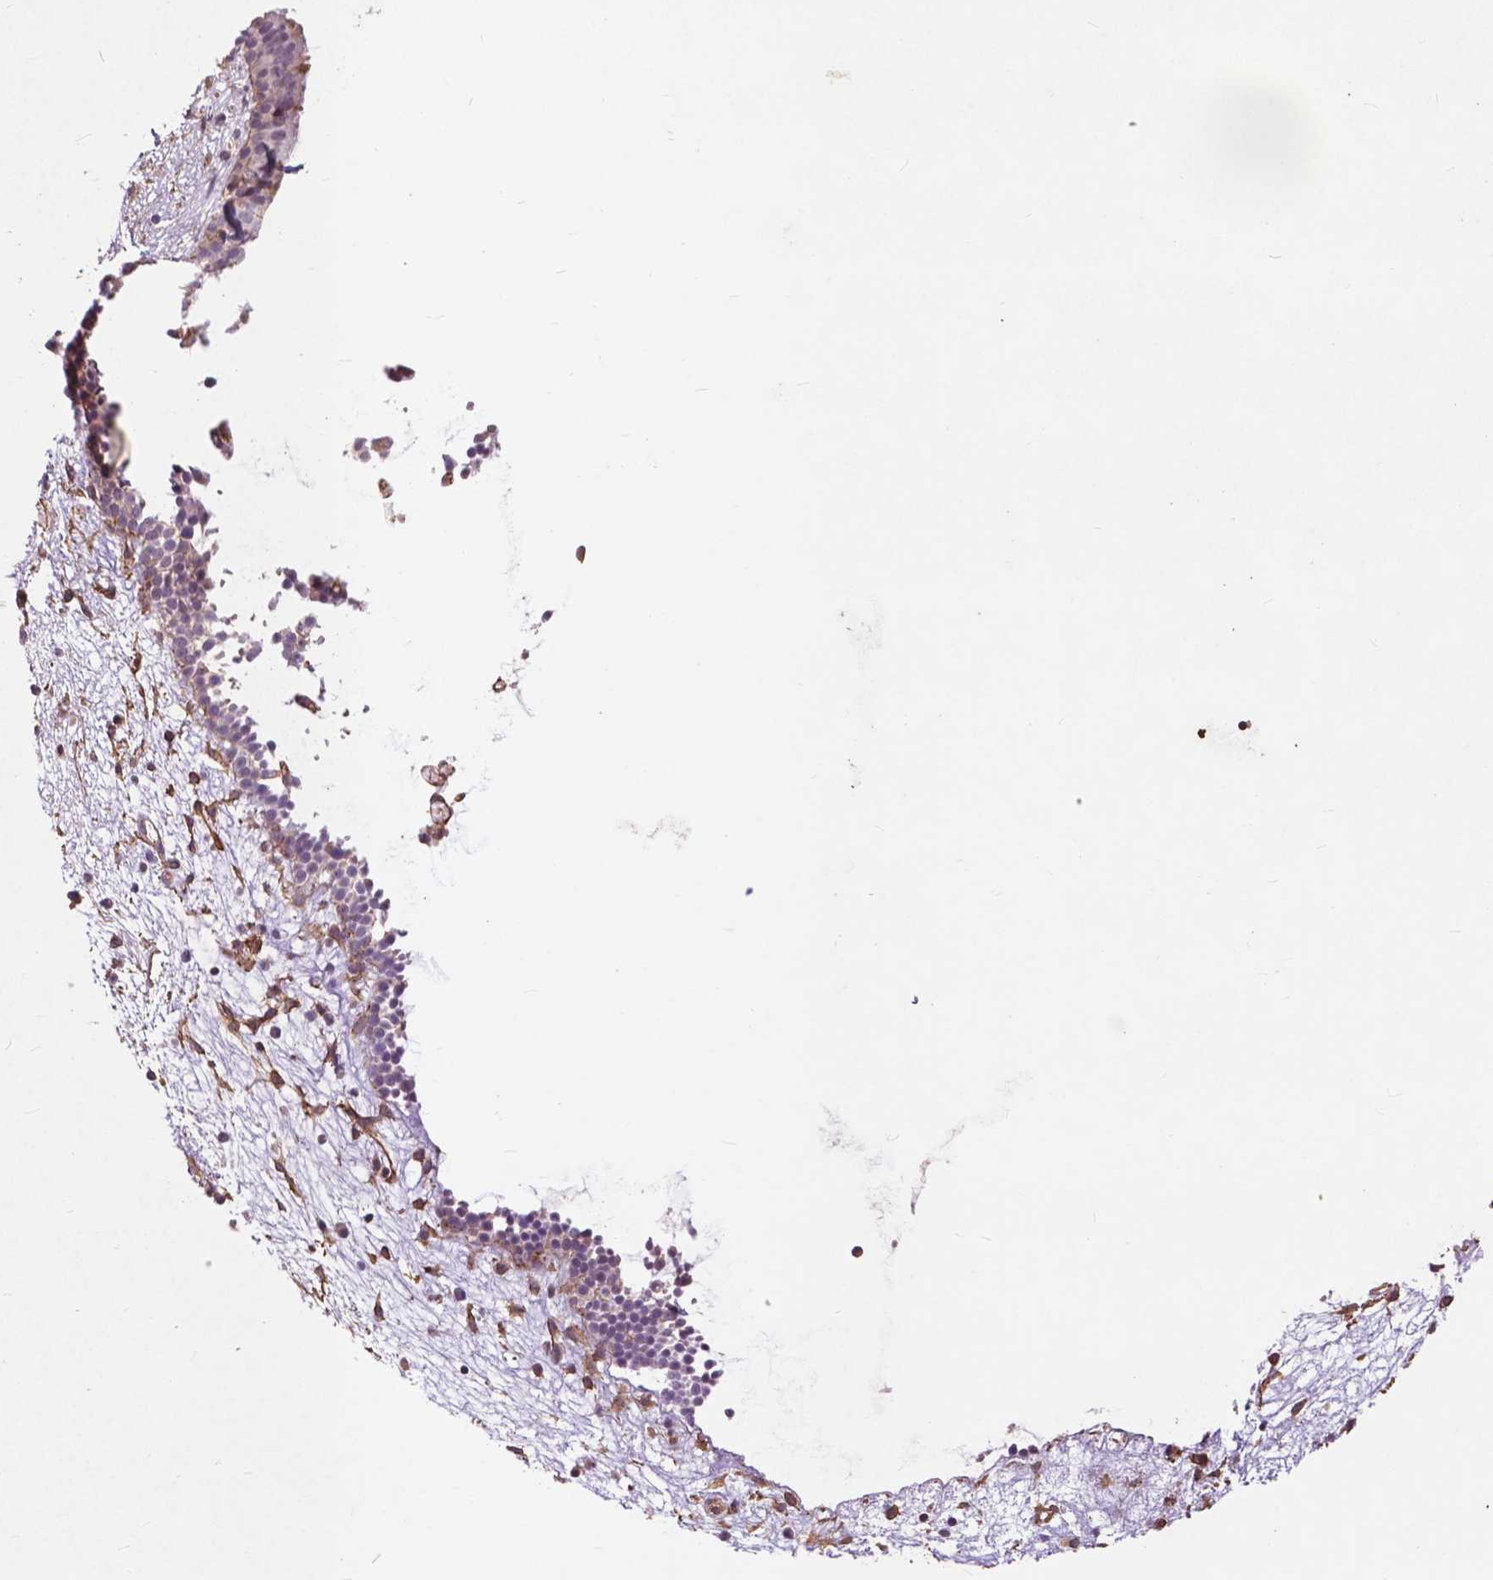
{"staining": {"intensity": "negative", "quantity": "none", "location": "none"}, "tissue": "nasopharynx", "cell_type": "Respiratory epithelial cells", "image_type": "normal", "snomed": [{"axis": "morphology", "description": "Normal tissue, NOS"}, {"axis": "topography", "description": "Nasopharynx"}], "caption": "This is an immunohistochemistry photomicrograph of benign human nasopharynx. There is no staining in respiratory epithelial cells.", "gene": "RFPL4B", "patient": {"sex": "male", "age": 77}}